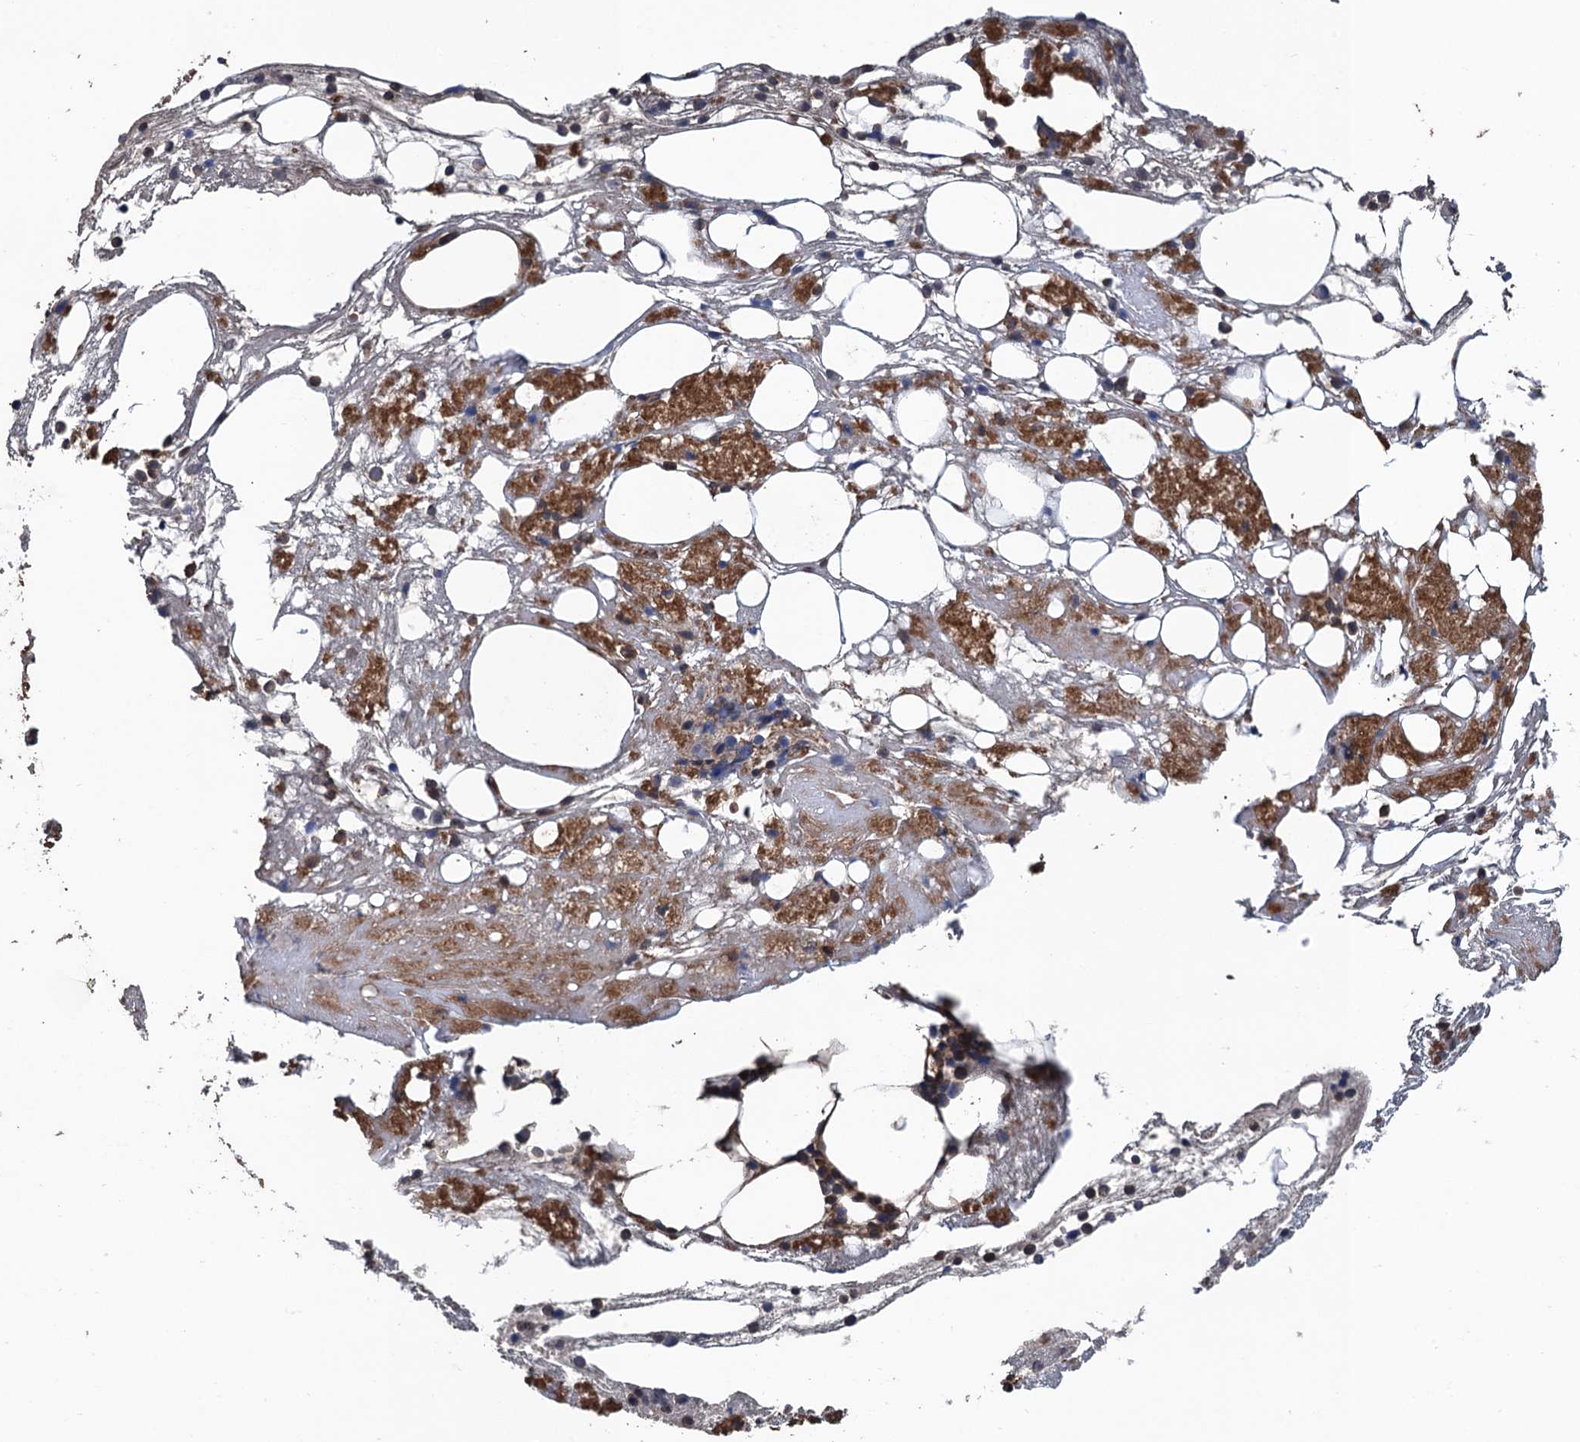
{"staining": {"intensity": "moderate", "quantity": "25%-75%", "location": "cytoplasmic/membranous"}, "tissue": "bone marrow", "cell_type": "Hematopoietic cells", "image_type": "normal", "snomed": [{"axis": "morphology", "description": "Normal tissue, NOS"}, {"axis": "topography", "description": "Bone marrow"}], "caption": "Immunohistochemical staining of benign human bone marrow exhibits moderate cytoplasmic/membranous protein positivity in approximately 25%-75% of hematopoietic cells.", "gene": "PPP4R1", "patient": {"sex": "male", "age": 78}}